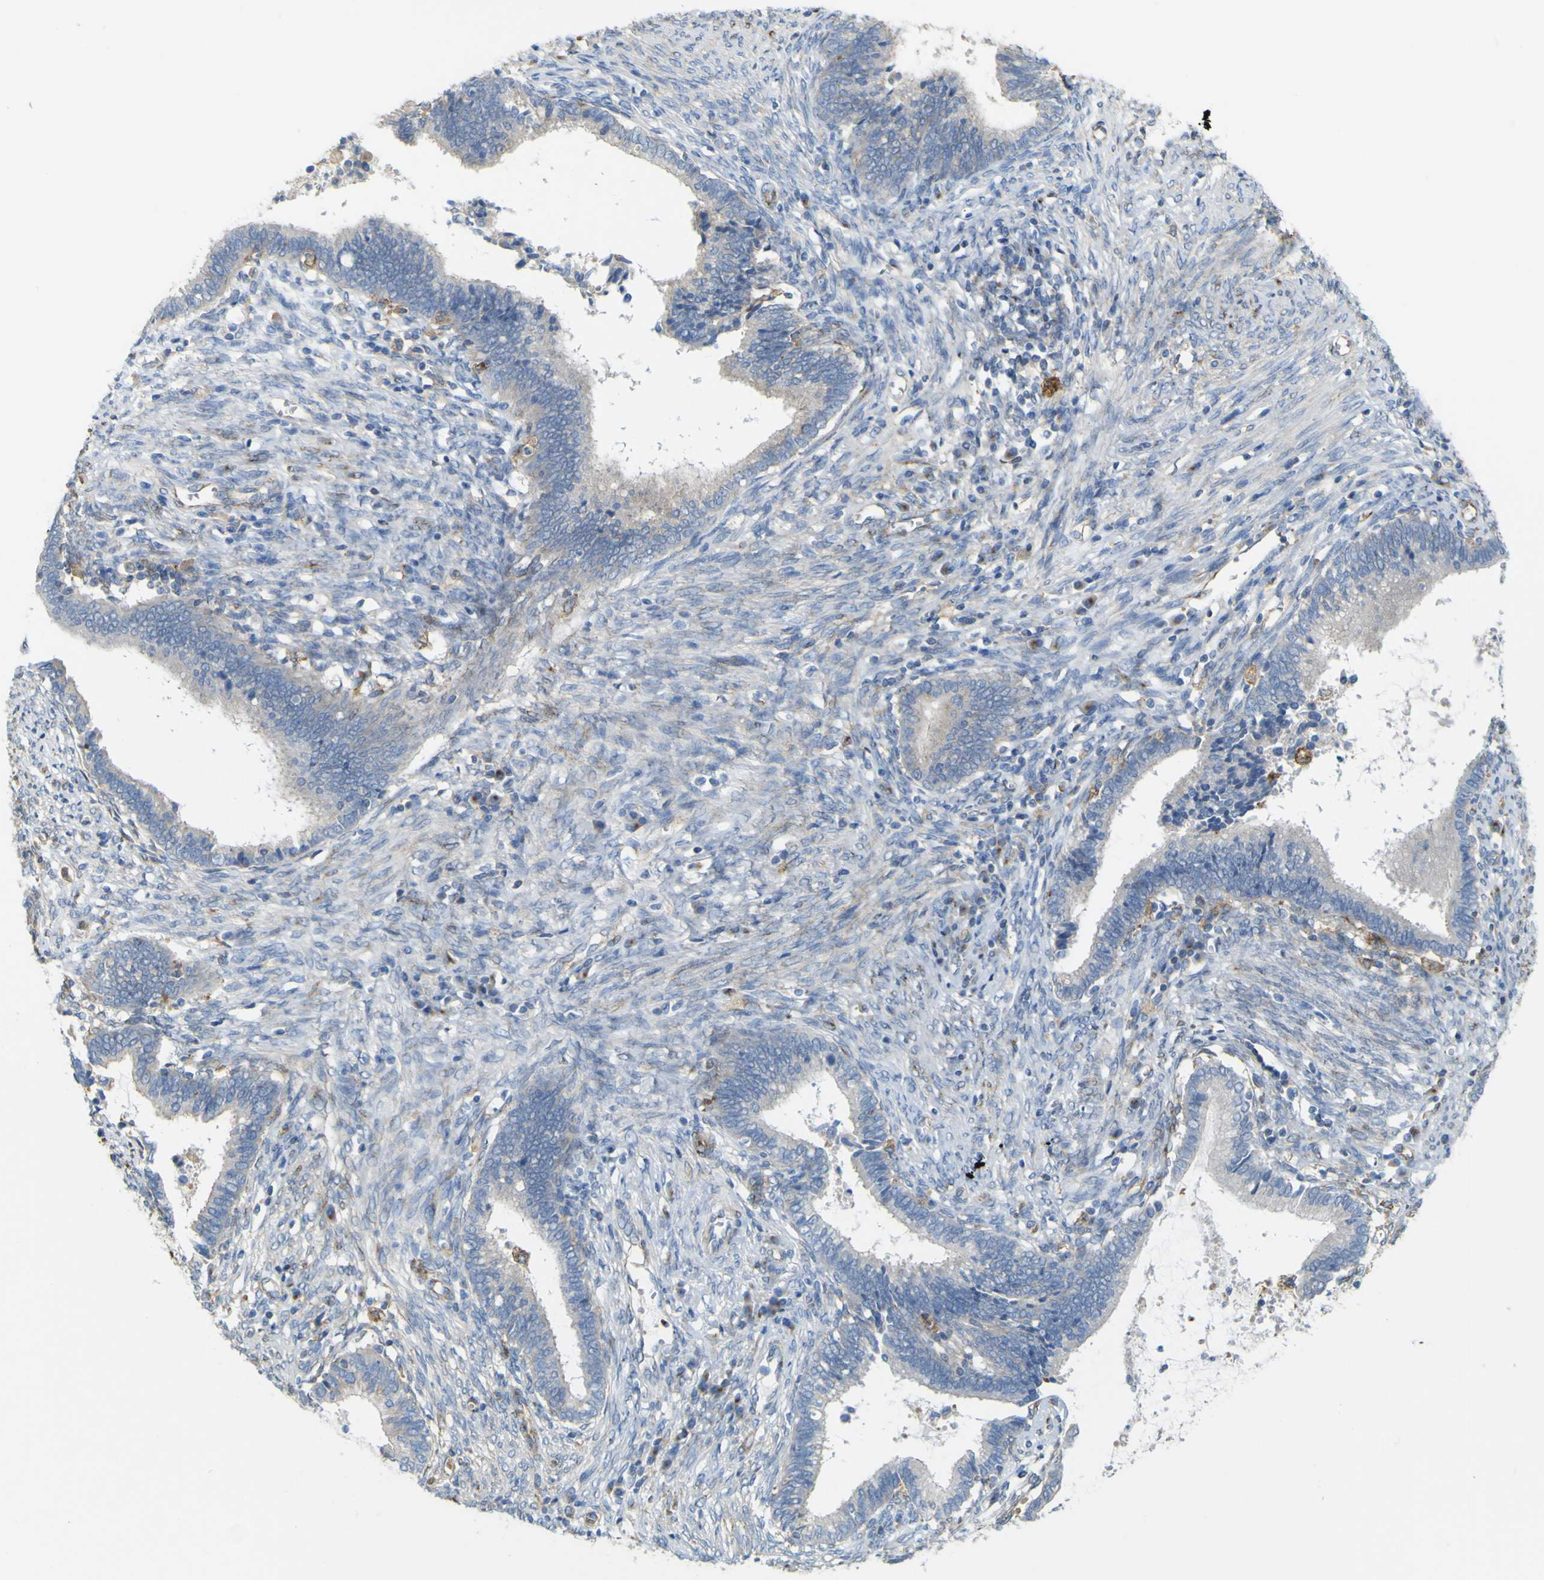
{"staining": {"intensity": "negative", "quantity": "none", "location": "none"}, "tissue": "cervical cancer", "cell_type": "Tumor cells", "image_type": "cancer", "snomed": [{"axis": "morphology", "description": "Adenocarcinoma, NOS"}, {"axis": "topography", "description": "Cervix"}], "caption": "Tumor cells show no significant protein expression in cervical adenocarcinoma.", "gene": "IGF2R", "patient": {"sex": "female", "age": 44}}